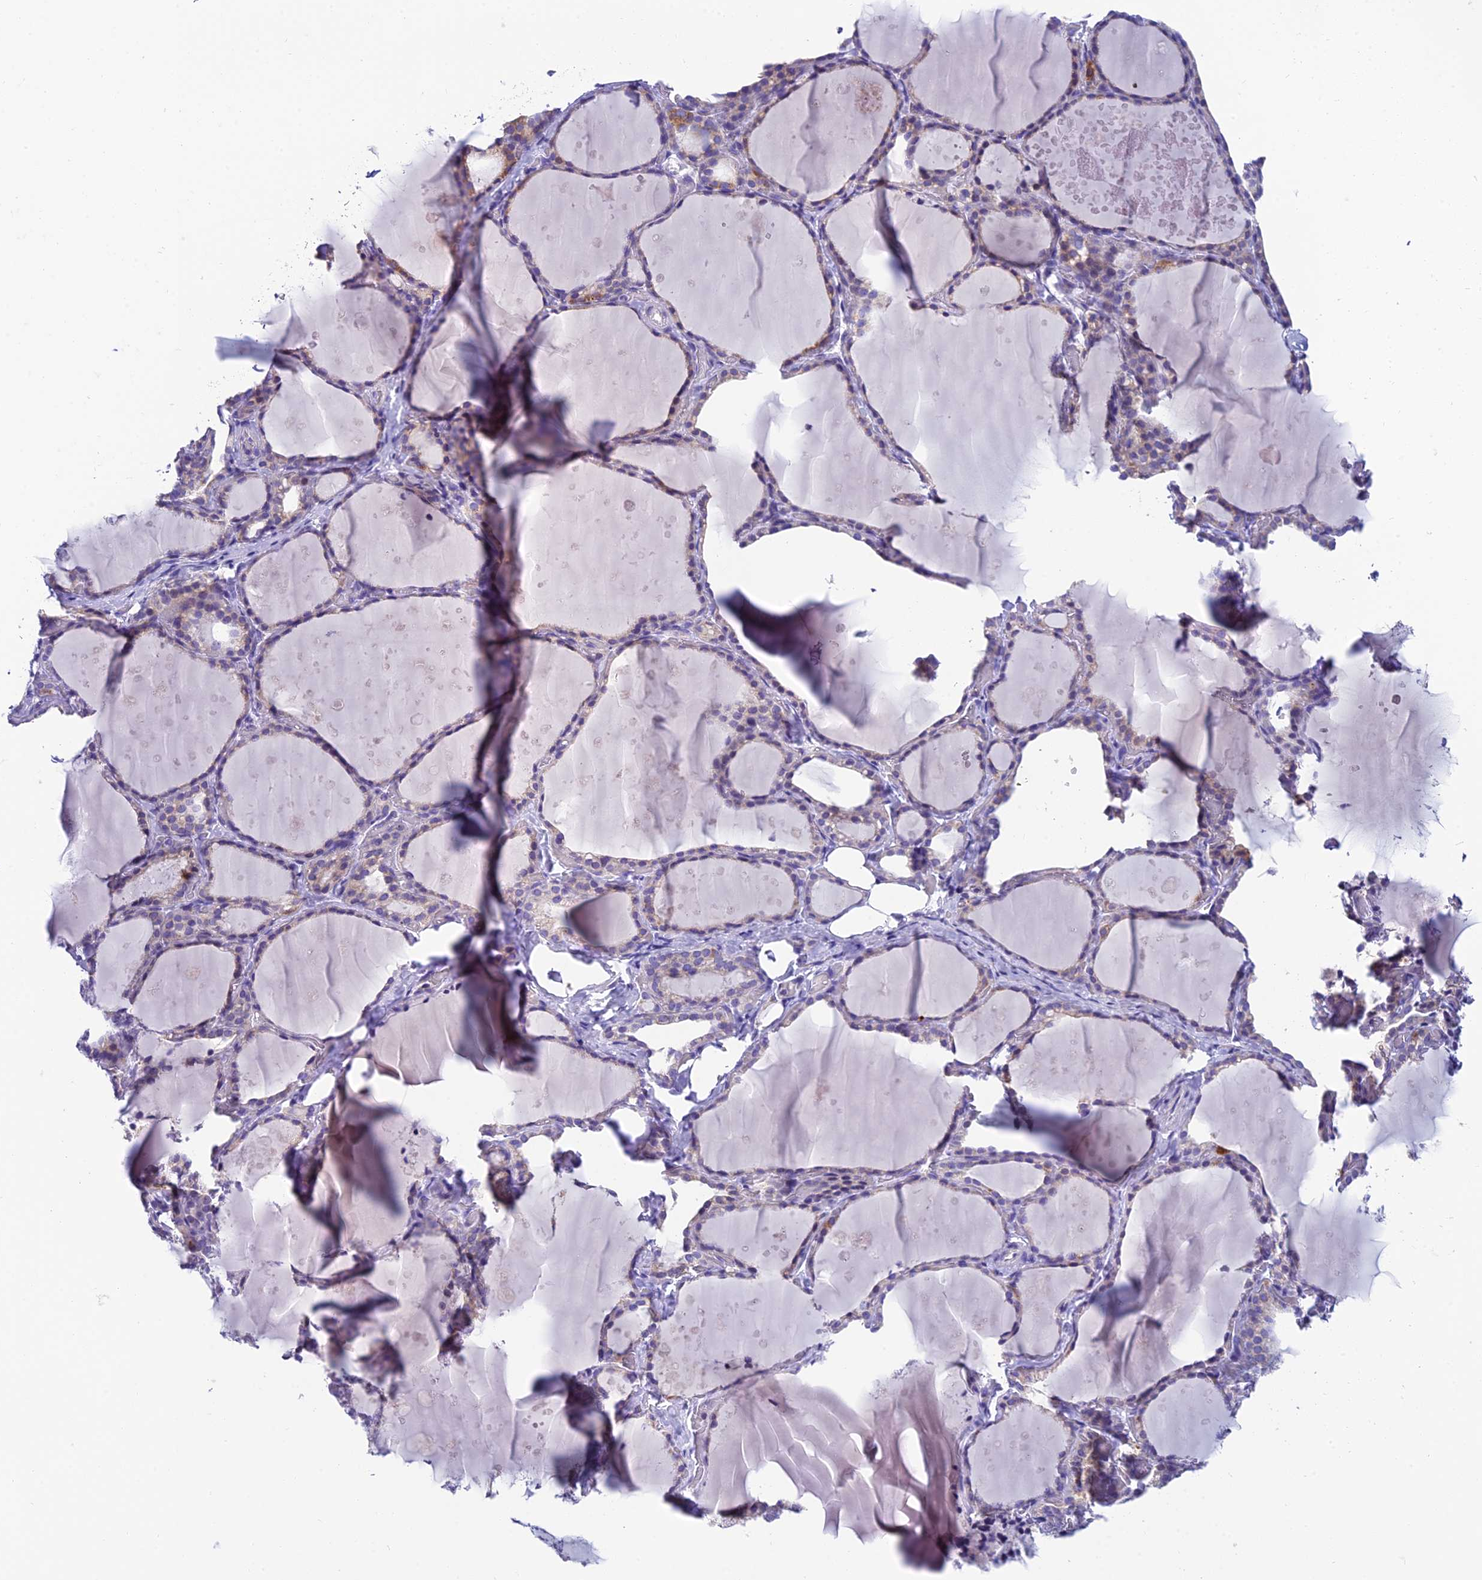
{"staining": {"intensity": "moderate", "quantity": "<25%", "location": "cytoplasmic/membranous"}, "tissue": "thyroid gland", "cell_type": "Glandular cells", "image_type": "normal", "snomed": [{"axis": "morphology", "description": "Normal tissue, NOS"}, {"axis": "topography", "description": "Thyroid gland"}], "caption": "Thyroid gland was stained to show a protein in brown. There is low levels of moderate cytoplasmic/membranous staining in about <25% of glandular cells. (DAB (3,3'-diaminobenzidine) = brown stain, brightfield microscopy at high magnification).", "gene": "REEP4", "patient": {"sex": "female", "age": 44}}